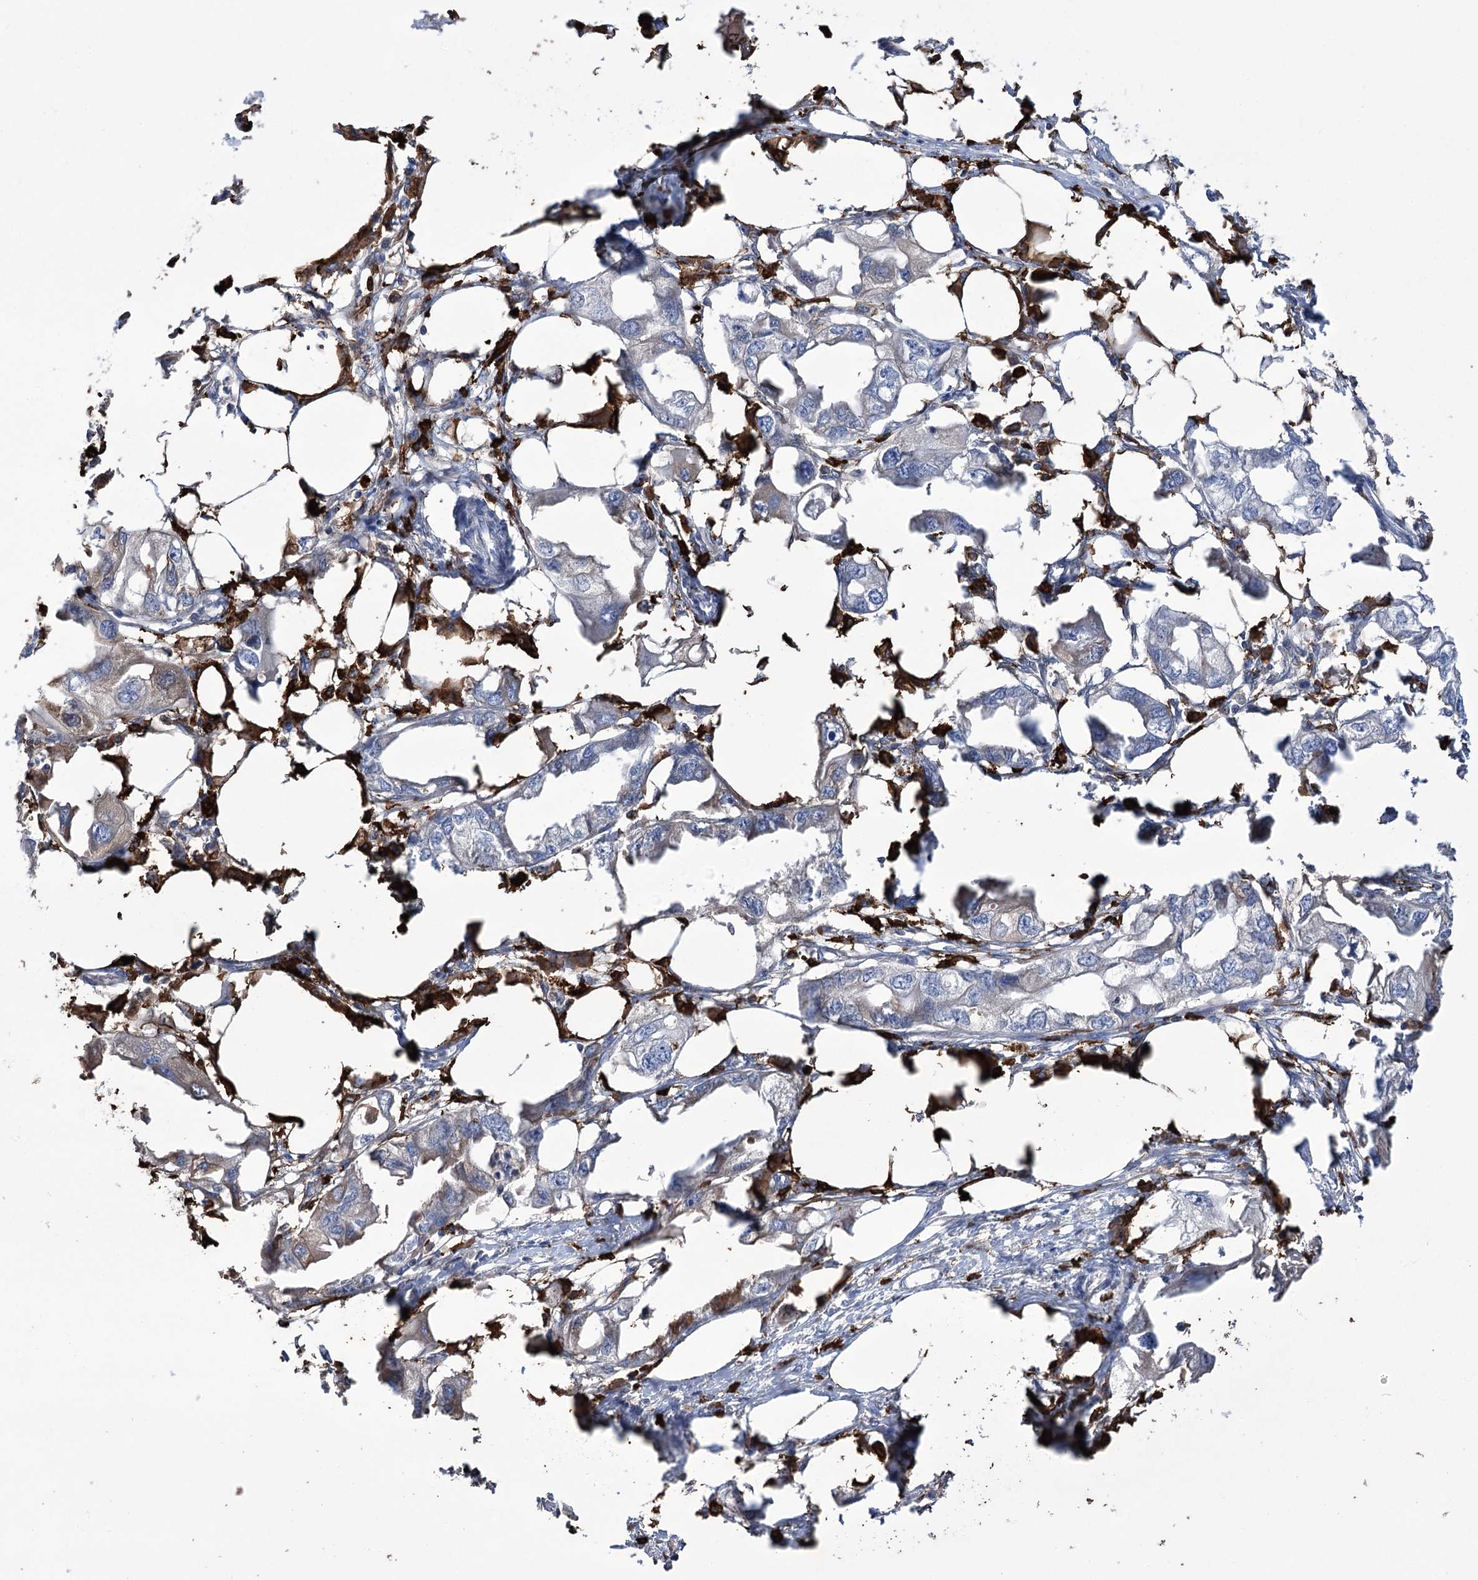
{"staining": {"intensity": "negative", "quantity": "none", "location": "none"}, "tissue": "endometrial cancer", "cell_type": "Tumor cells", "image_type": "cancer", "snomed": [{"axis": "morphology", "description": "Adenocarcinoma, NOS"}, {"axis": "morphology", "description": "Adenocarcinoma, metastatic, NOS"}, {"axis": "topography", "description": "Adipose tissue"}, {"axis": "topography", "description": "Endometrium"}], "caption": "This is an immunohistochemistry image of endometrial cancer. There is no positivity in tumor cells.", "gene": "ZNF622", "patient": {"sex": "female", "age": 67}}